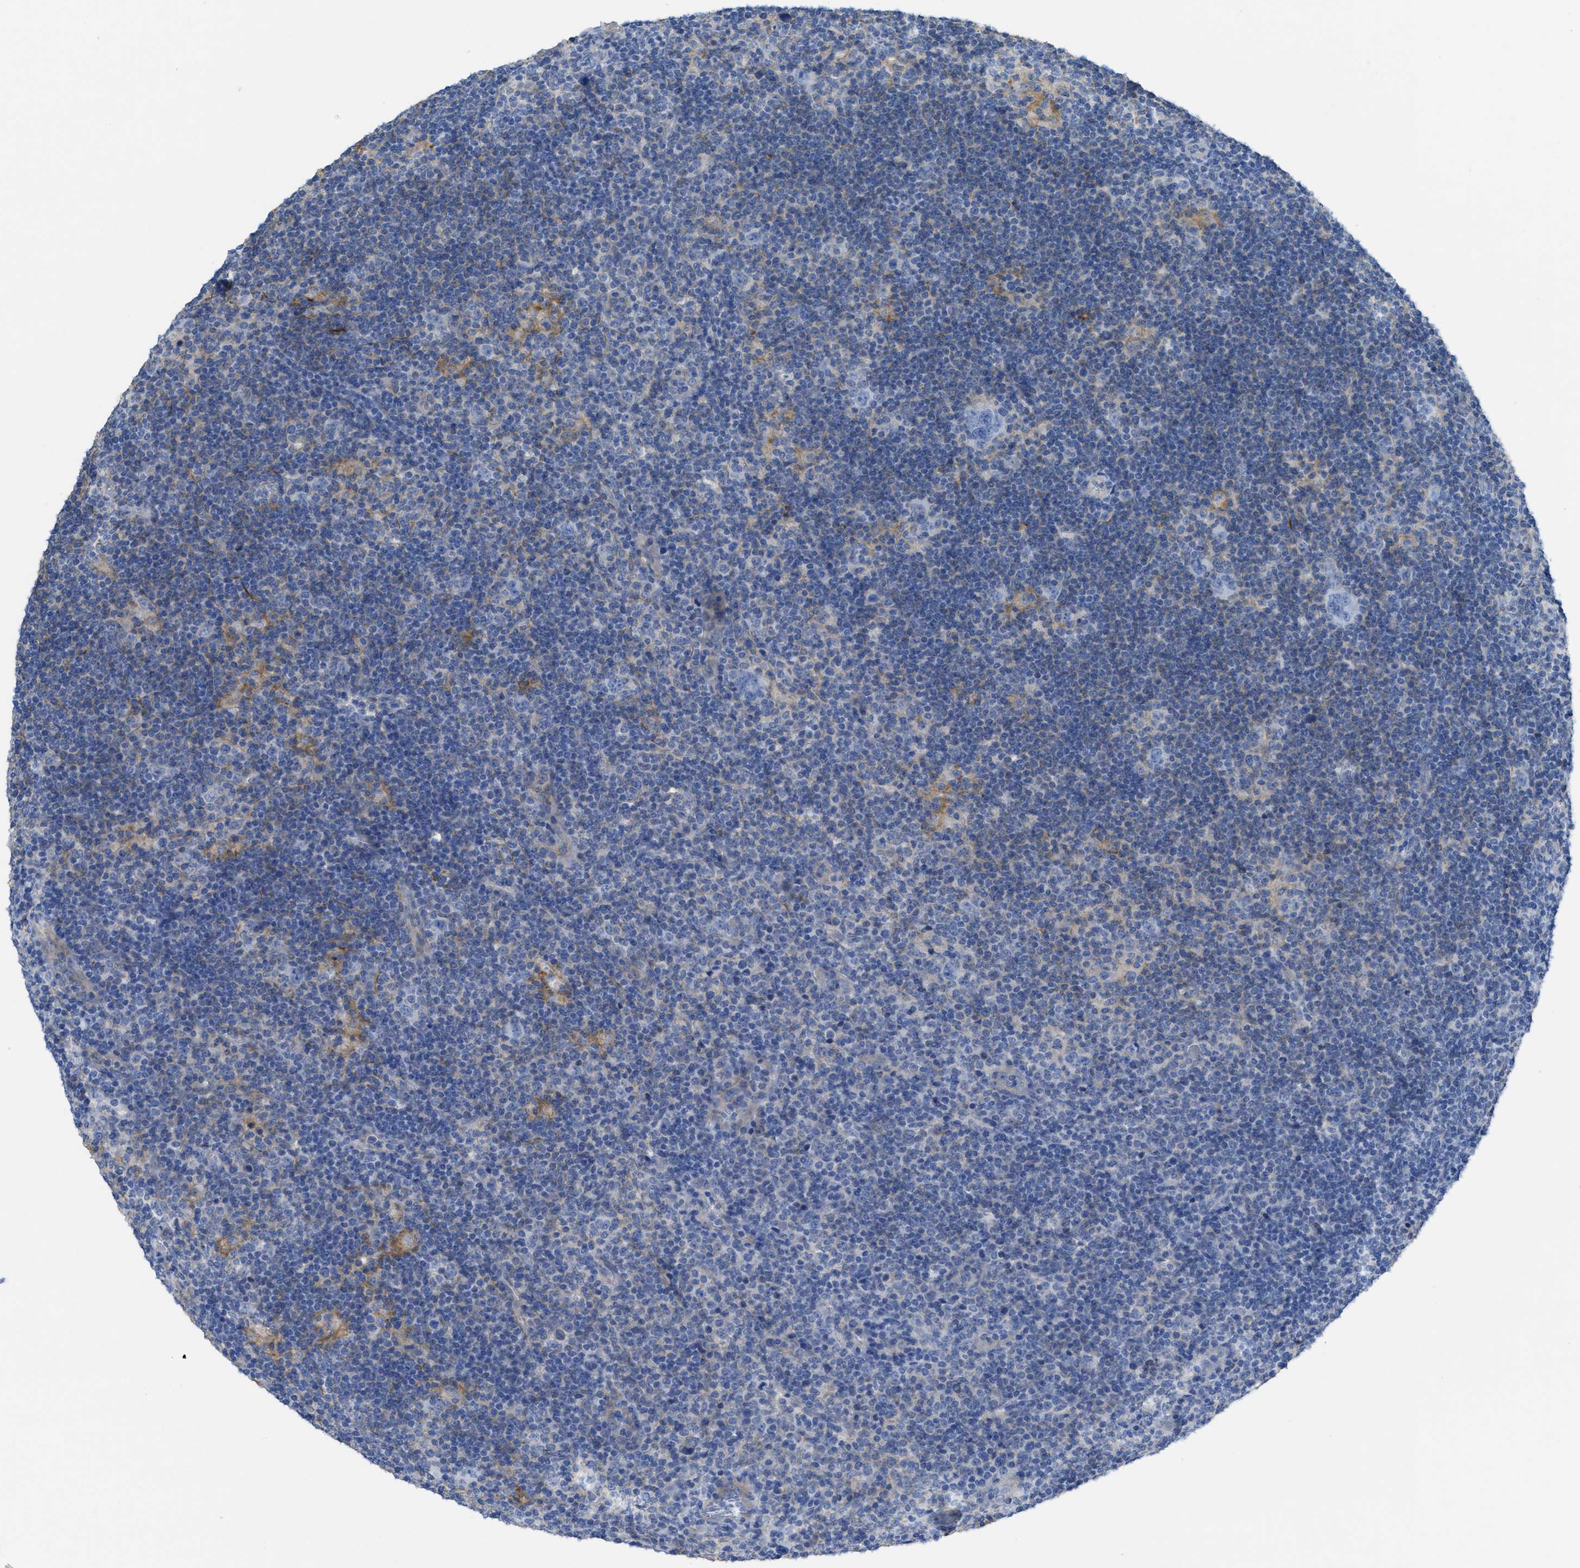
{"staining": {"intensity": "moderate", "quantity": "<25%", "location": "cytoplasmic/membranous"}, "tissue": "lymphoma", "cell_type": "Tumor cells", "image_type": "cancer", "snomed": [{"axis": "morphology", "description": "Hodgkin's disease, NOS"}, {"axis": "topography", "description": "Lymph node"}], "caption": "Immunohistochemical staining of human lymphoma displays low levels of moderate cytoplasmic/membranous protein positivity in about <25% of tumor cells.", "gene": "CNNM4", "patient": {"sex": "female", "age": 57}}